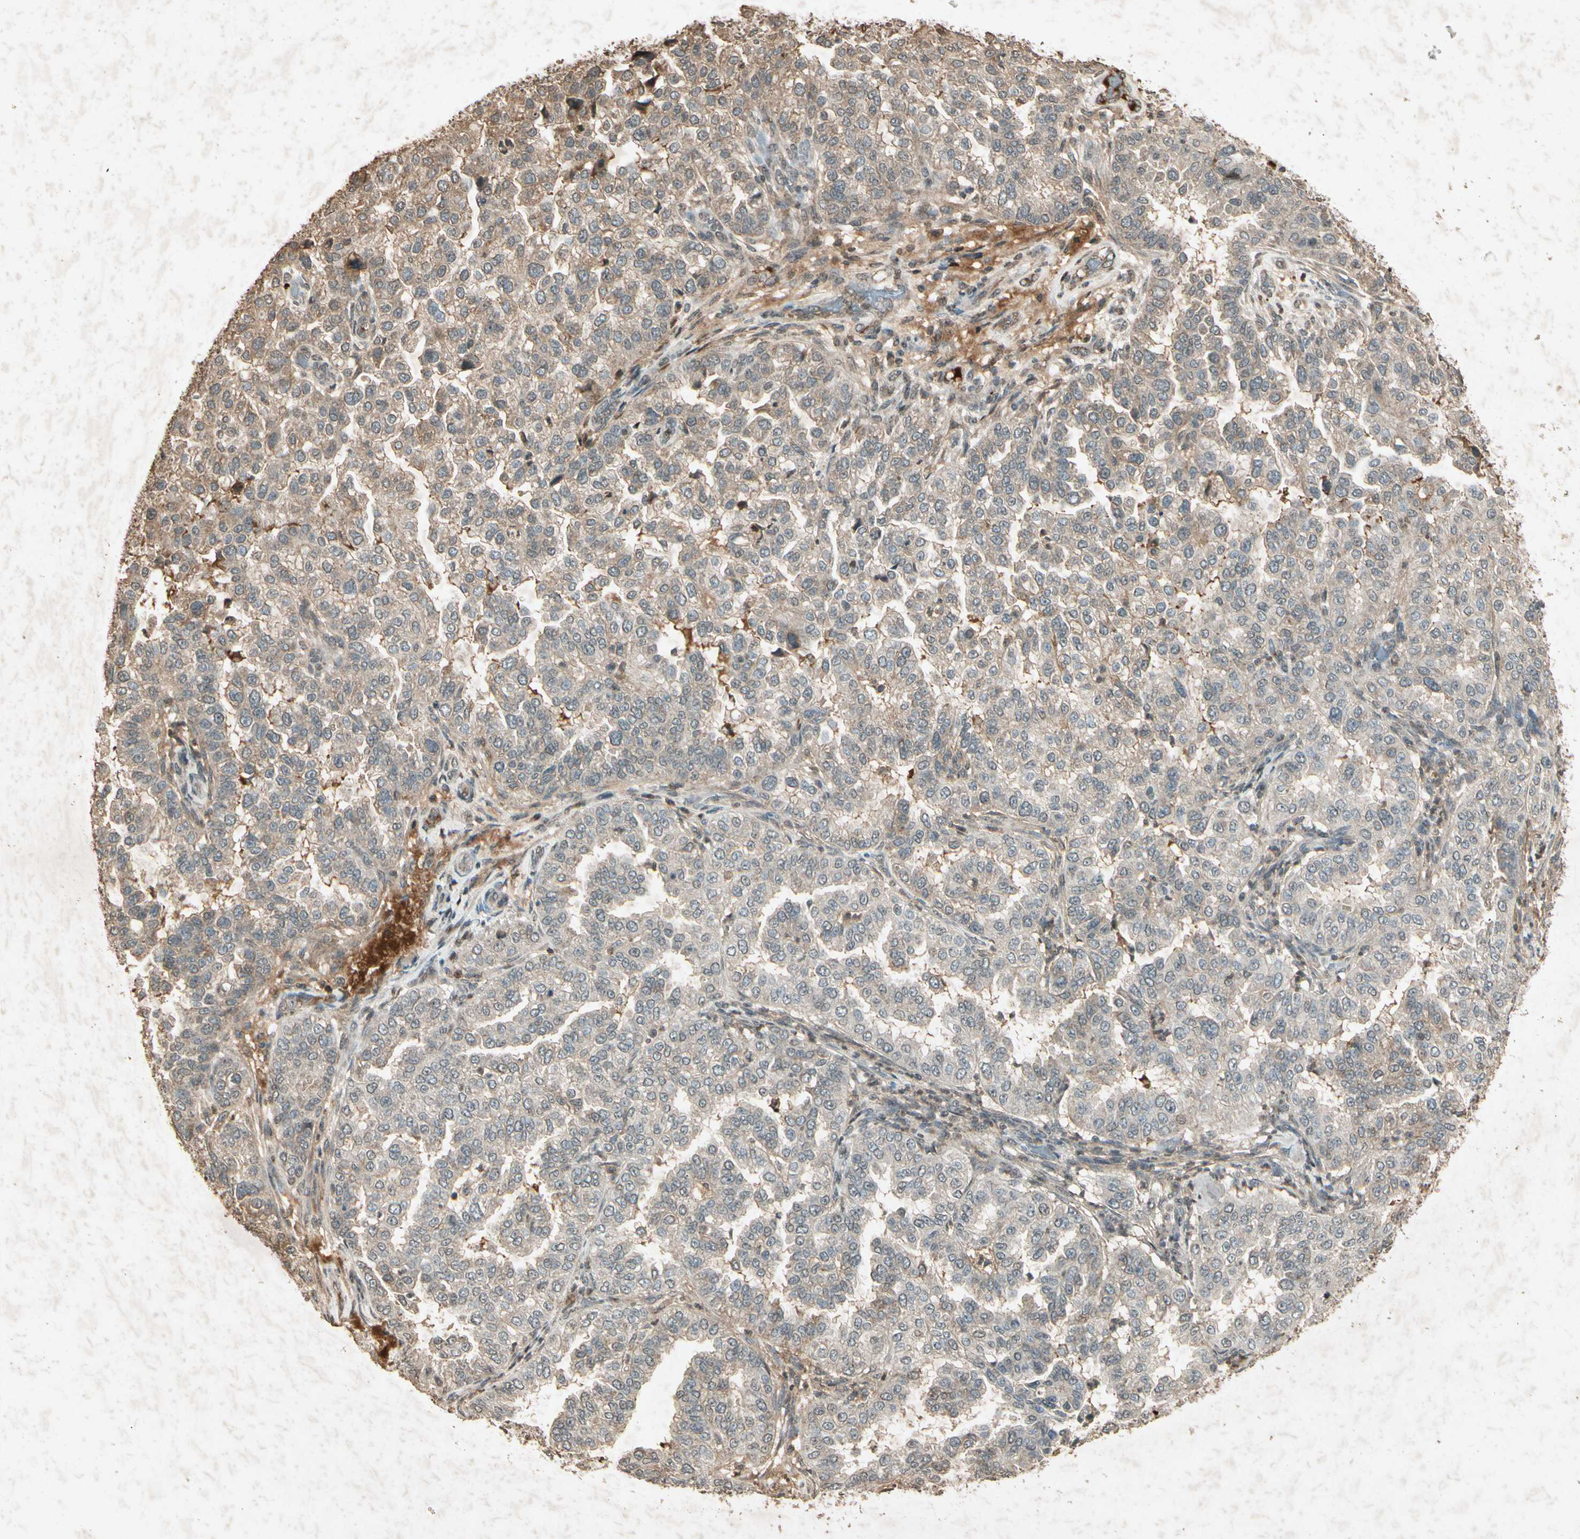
{"staining": {"intensity": "weak", "quantity": ">75%", "location": "cytoplasmic/membranous"}, "tissue": "endometrial cancer", "cell_type": "Tumor cells", "image_type": "cancer", "snomed": [{"axis": "morphology", "description": "Adenocarcinoma, NOS"}, {"axis": "topography", "description": "Endometrium"}], "caption": "The micrograph shows immunohistochemical staining of endometrial cancer (adenocarcinoma). There is weak cytoplasmic/membranous staining is appreciated in about >75% of tumor cells.", "gene": "GC", "patient": {"sex": "female", "age": 85}}